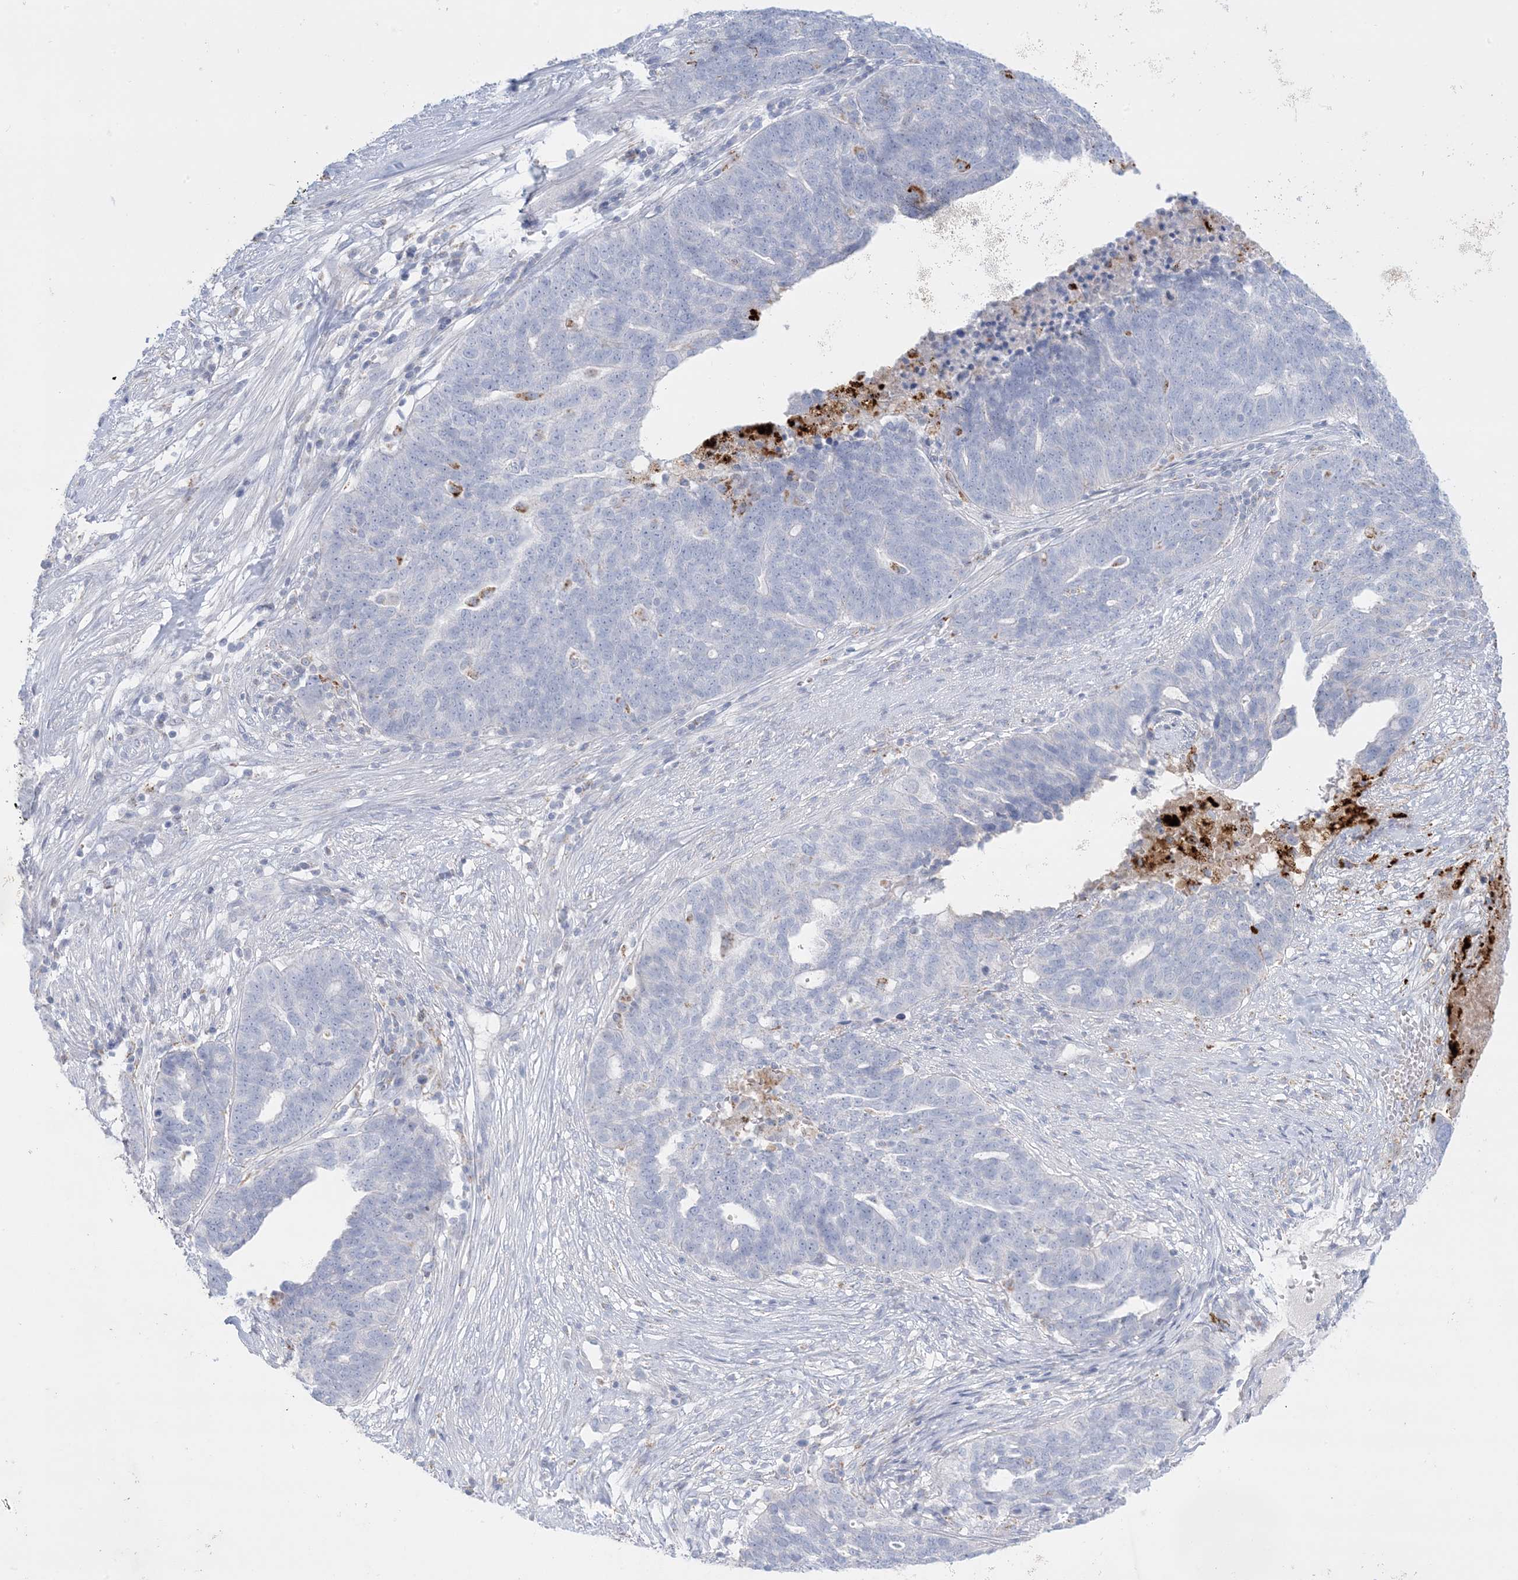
{"staining": {"intensity": "negative", "quantity": "none", "location": "none"}, "tissue": "ovarian cancer", "cell_type": "Tumor cells", "image_type": "cancer", "snomed": [{"axis": "morphology", "description": "Cystadenocarcinoma, serous, NOS"}, {"axis": "topography", "description": "Ovary"}], "caption": "This photomicrograph is of serous cystadenocarcinoma (ovarian) stained with immunohistochemistry to label a protein in brown with the nuclei are counter-stained blue. There is no staining in tumor cells. Brightfield microscopy of immunohistochemistry stained with DAB (3,3'-diaminobenzidine) (brown) and hematoxylin (blue), captured at high magnification.", "gene": "KCTD6", "patient": {"sex": "female", "age": 59}}